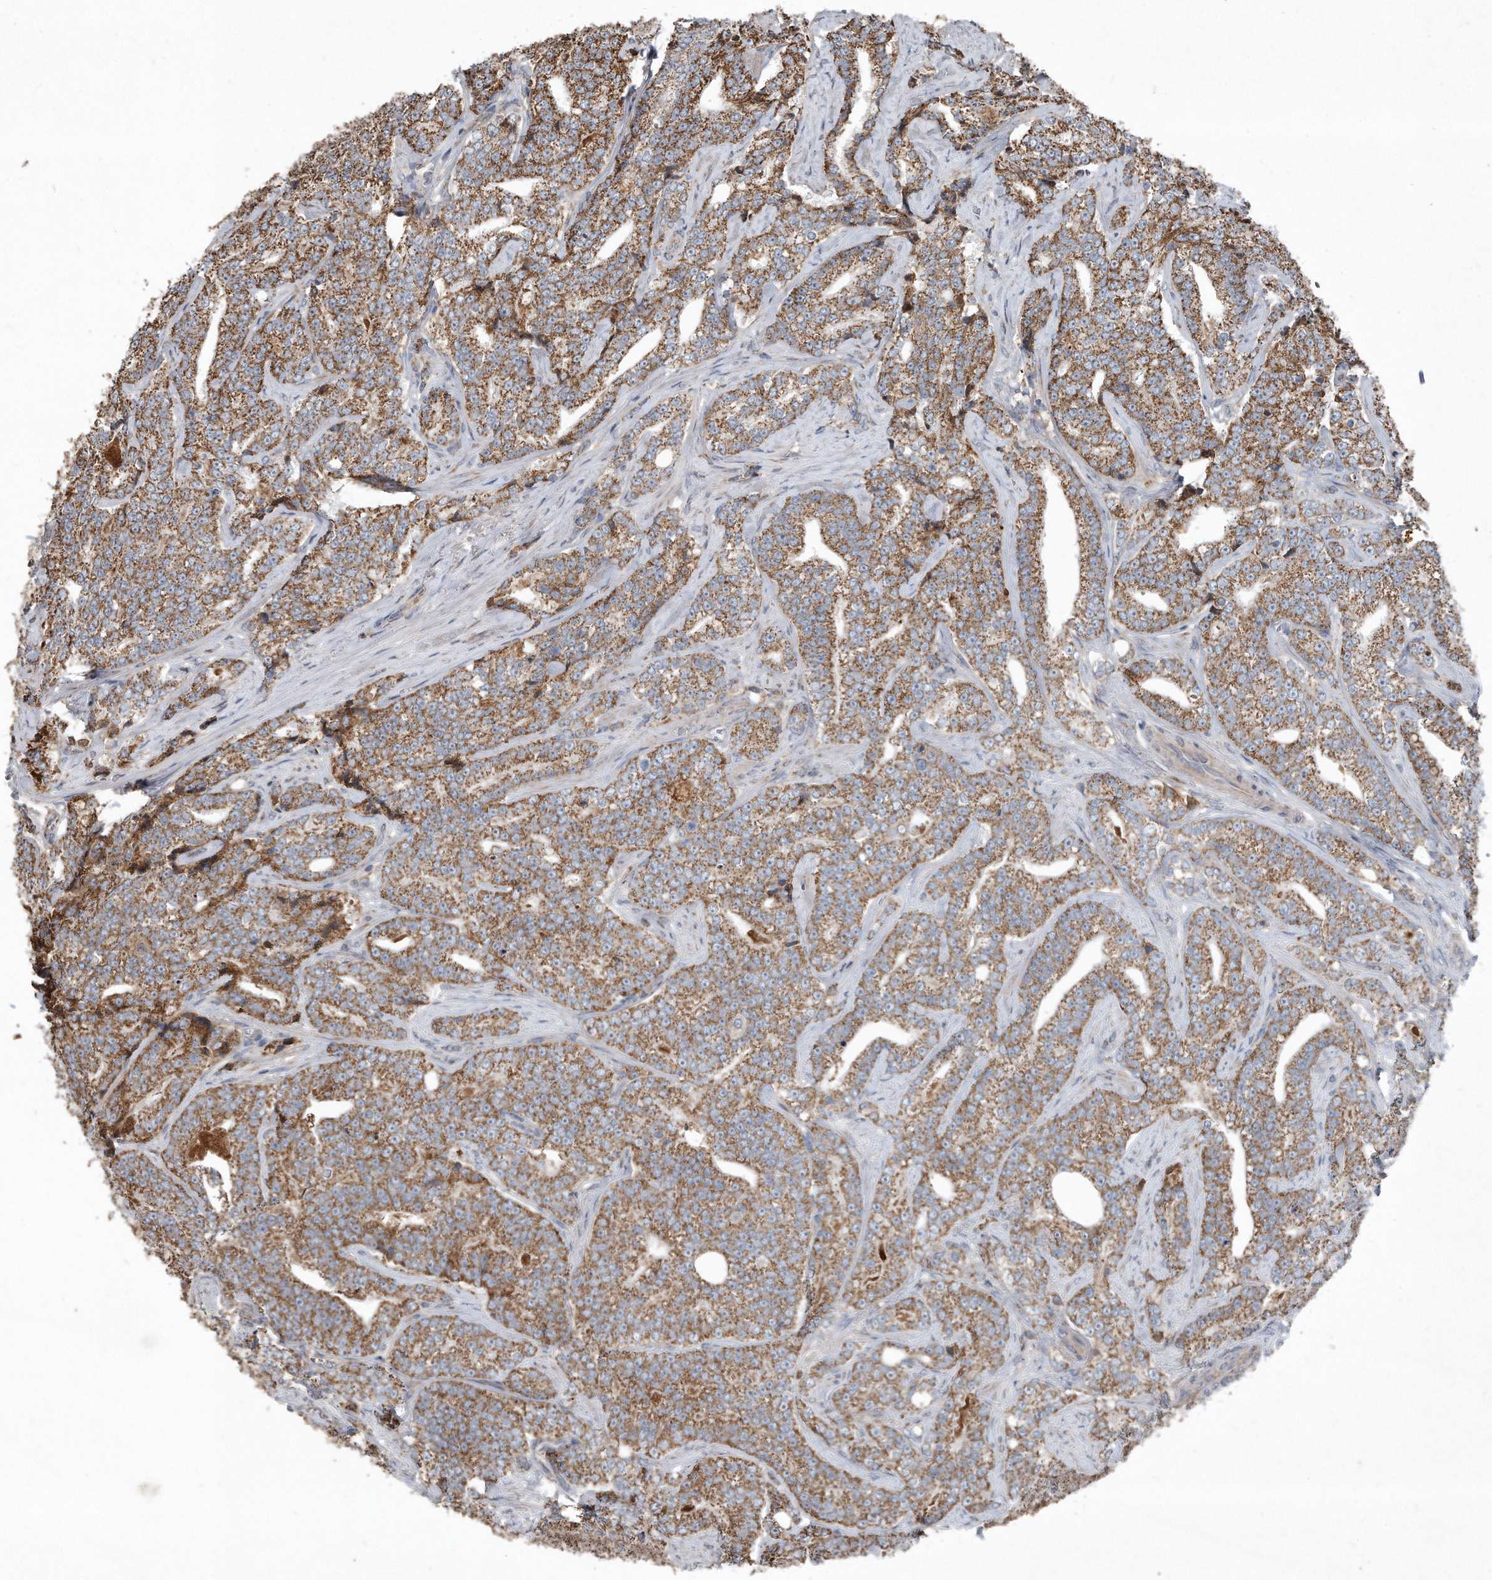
{"staining": {"intensity": "moderate", "quantity": ">75%", "location": "cytoplasmic/membranous"}, "tissue": "prostate cancer", "cell_type": "Tumor cells", "image_type": "cancer", "snomed": [{"axis": "morphology", "description": "Adenocarcinoma, High grade"}, {"axis": "topography", "description": "Prostate and seminal vesicle, NOS"}], "caption": "Prostate cancer (adenocarcinoma (high-grade)) stained with a brown dye reveals moderate cytoplasmic/membranous positive expression in approximately >75% of tumor cells.", "gene": "SDHA", "patient": {"sex": "male", "age": 67}}